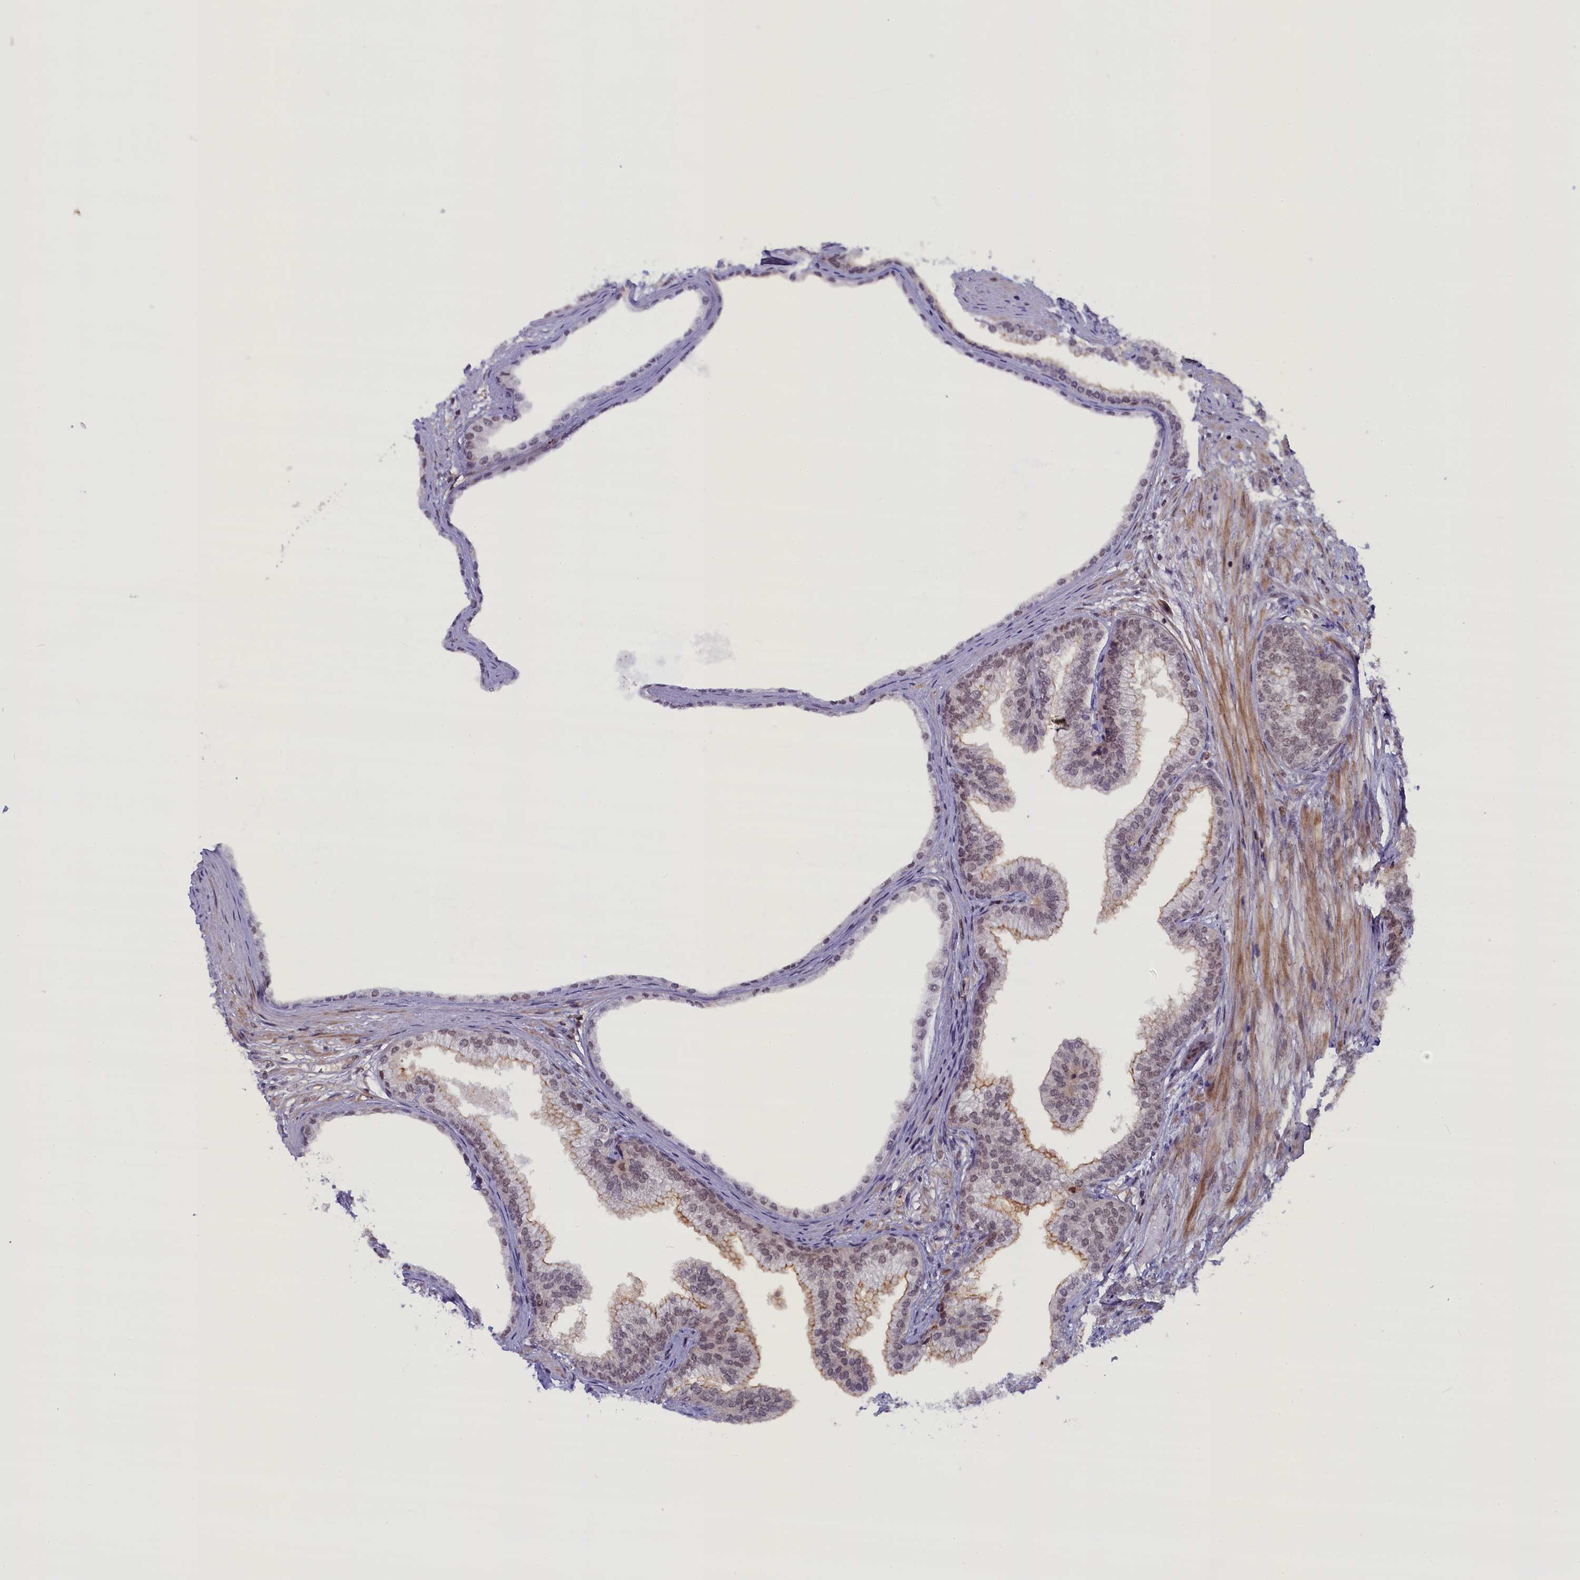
{"staining": {"intensity": "weak", "quantity": ">75%", "location": "nuclear"}, "tissue": "prostate", "cell_type": "Glandular cells", "image_type": "normal", "snomed": [{"axis": "morphology", "description": "Normal tissue, NOS"}, {"axis": "topography", "description": "Prostate"}], "caption": "Immunohistochemical staining of benign prostate exhibits low levels of weak nuclear expression in about >75% of glandular cells.", "gene": "FCHO1", "patient": {"sex": "male", "age": 76}}